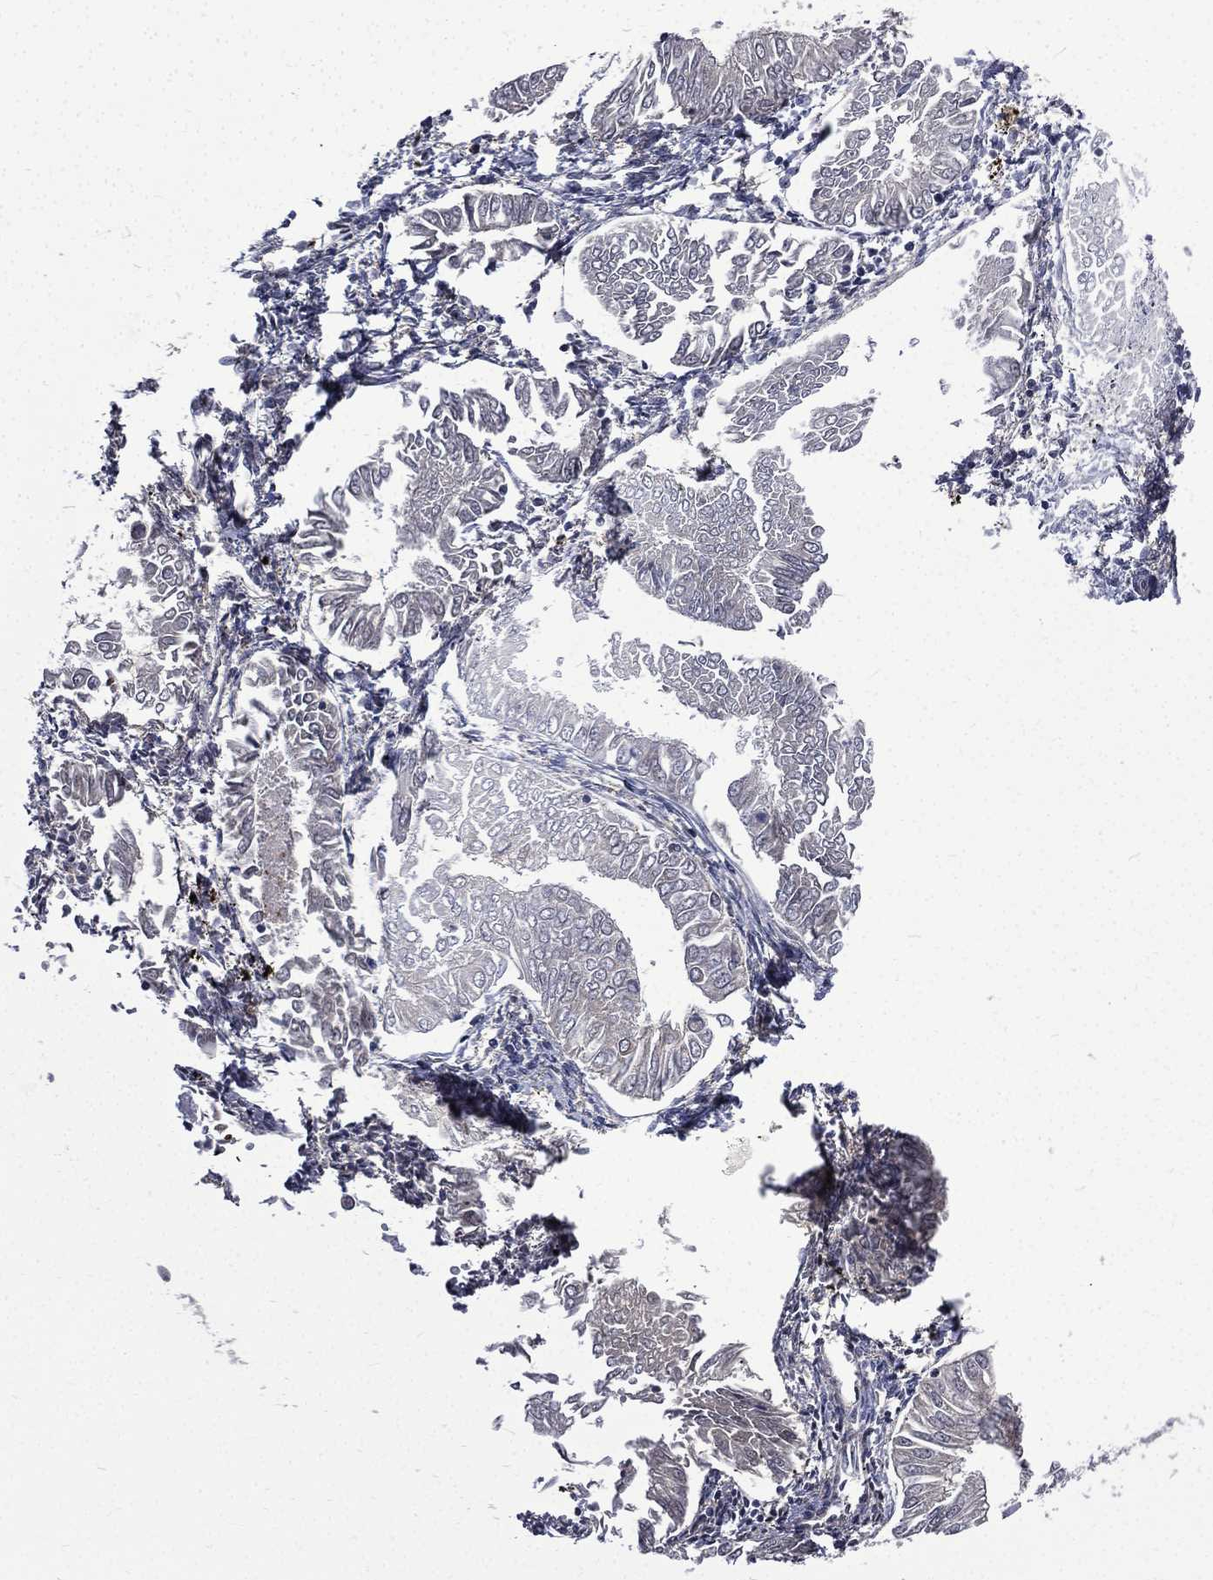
{"staining": {"intensity": "negative", "quantity": "none", "location": "none"}, "tissue": "endometrial cancer", "cell_type": "Tumor cells", "image_type": "cancer", "snomed": [{"axis": "morphology", "description": "Adenocarcinoma, NOS"}, {"axis": "topography", "description": "Endometrium"}], "caption": "Immunohistochemical staining of adenocarcinoma (endometrial) reveals no significant positivity in tumor cells.", "gene": "FGG", "patient": {"sex": "female", "age": 53}}